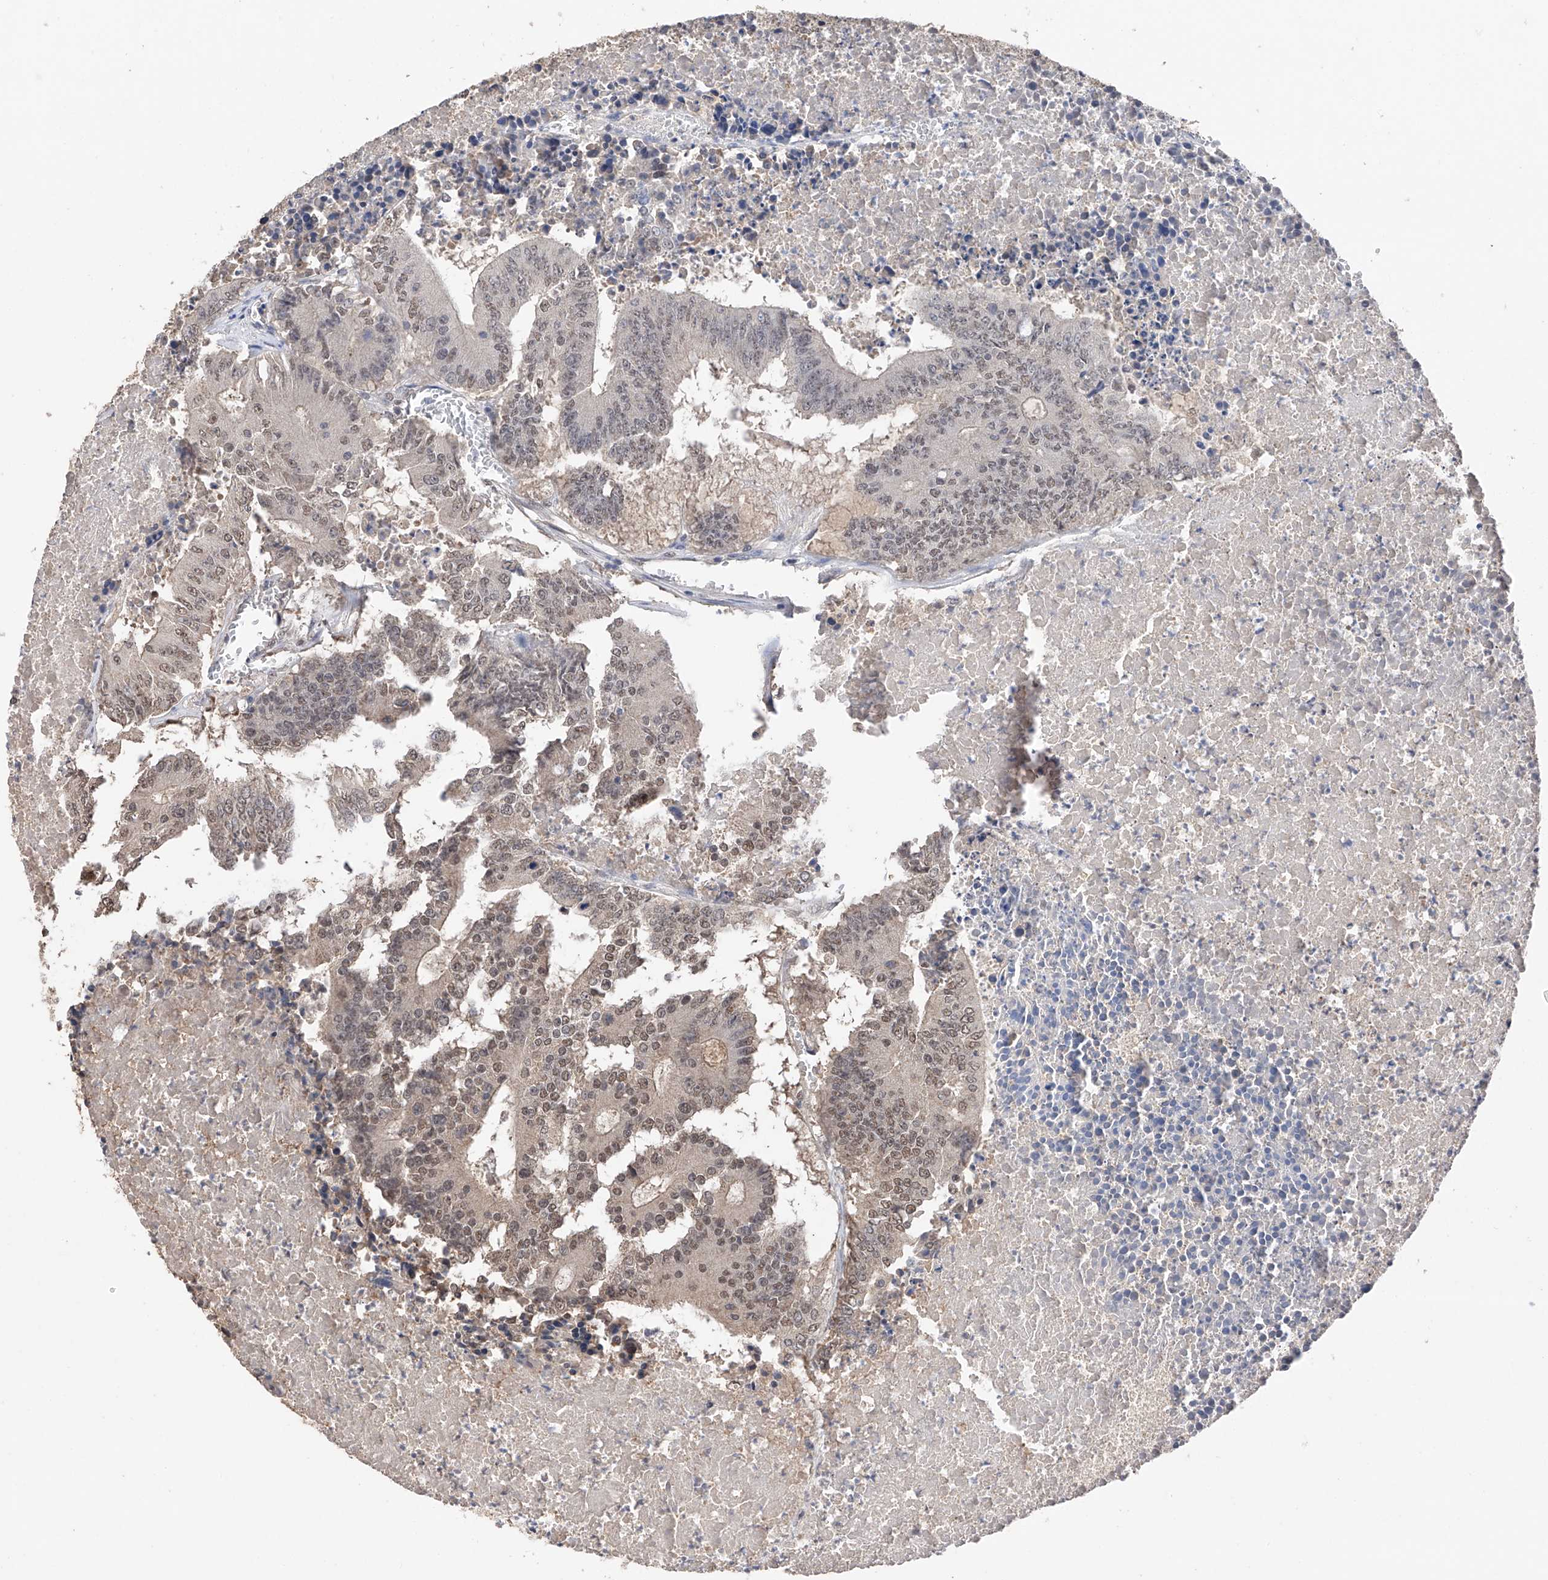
{"staining": {"intensity": "weak", "quantity": ">75%", "location": "nuclear"}, "tissue": "colorectal cancer", "cell_type": "Tumor cells", "image_type": "cancer", "snomed": [{"axis": "morphology", "description": "Adenocarcinoma, NOS"}, {"axis": "topography", "description": "Colon"}], "caption": "Protein staining of adenocarcinoma (colorectal) tissue shows weak nuclear positivity in approximately >75% of tumor cells. (Stains: DAB (3,3'-diaminobenzidine) in brown, nuclei in blue, Microscopy: brightfield microscopy at high magnification).", "gene": "DMAP1", "patient": {"sex": "male", "age": 87}}